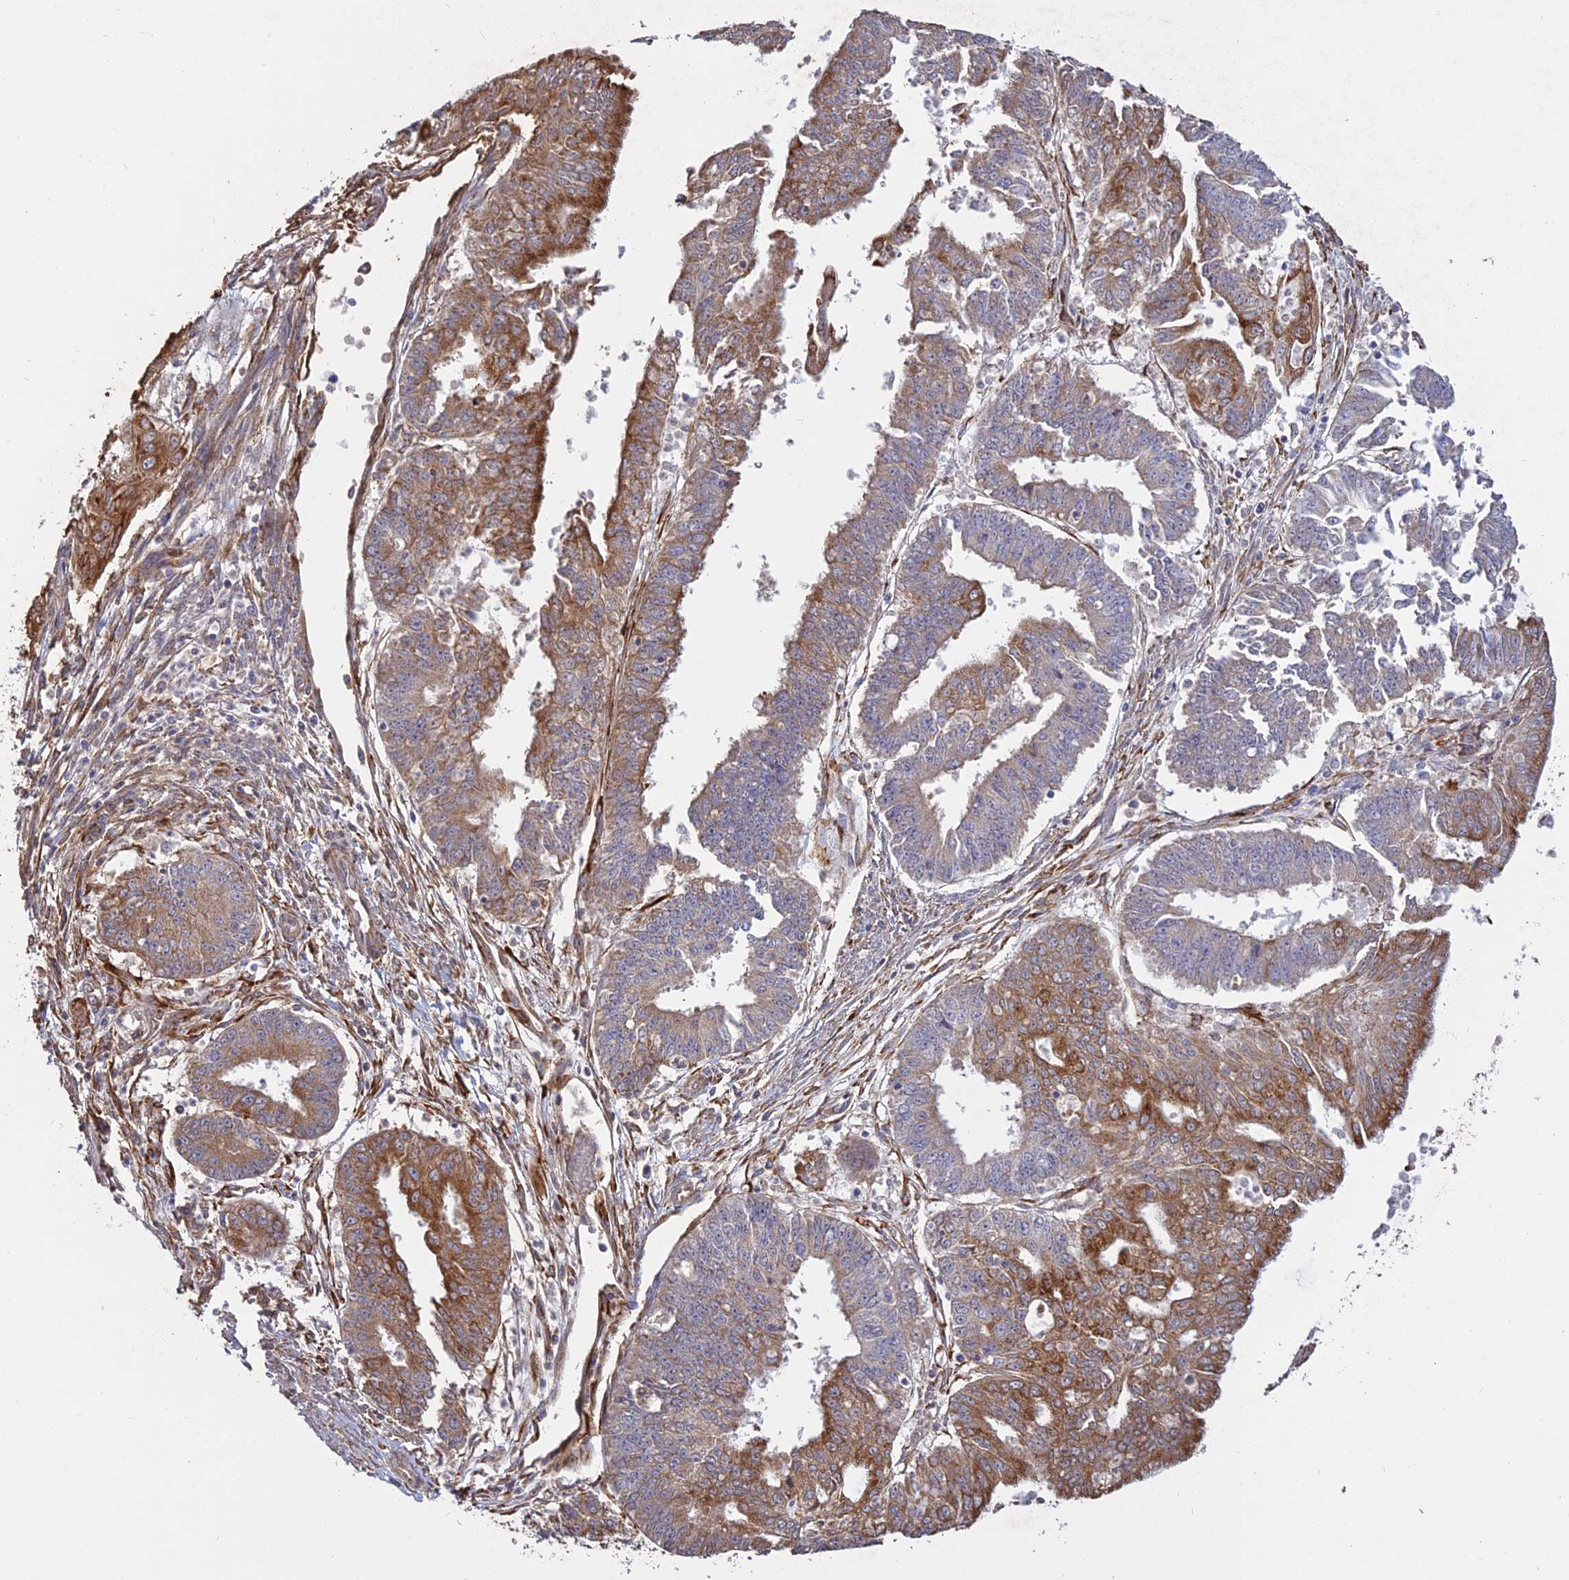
{"staining": {"intensity": "moderate", "quantity": ">75%", "location": "cytoplasmic/membranous"}, "tissue": "endometrial cancer", "cell_type": "Tumor cells", "image_type": "cancer", "snomed": [{"axis": "morphology", "description": "Adenocarcinoma, NOS"}, {"axis": "topography", "description": "Endometrium"}], "caption": "Endometrial adenocarcinoma was stained to show a protein in brown. There is medium levels of moderate cytoplasmic/membranous positivity in approximately >75% of tumor cells.", "gene": "PPIC", "patient": {"sex": "female", "age": 73}}